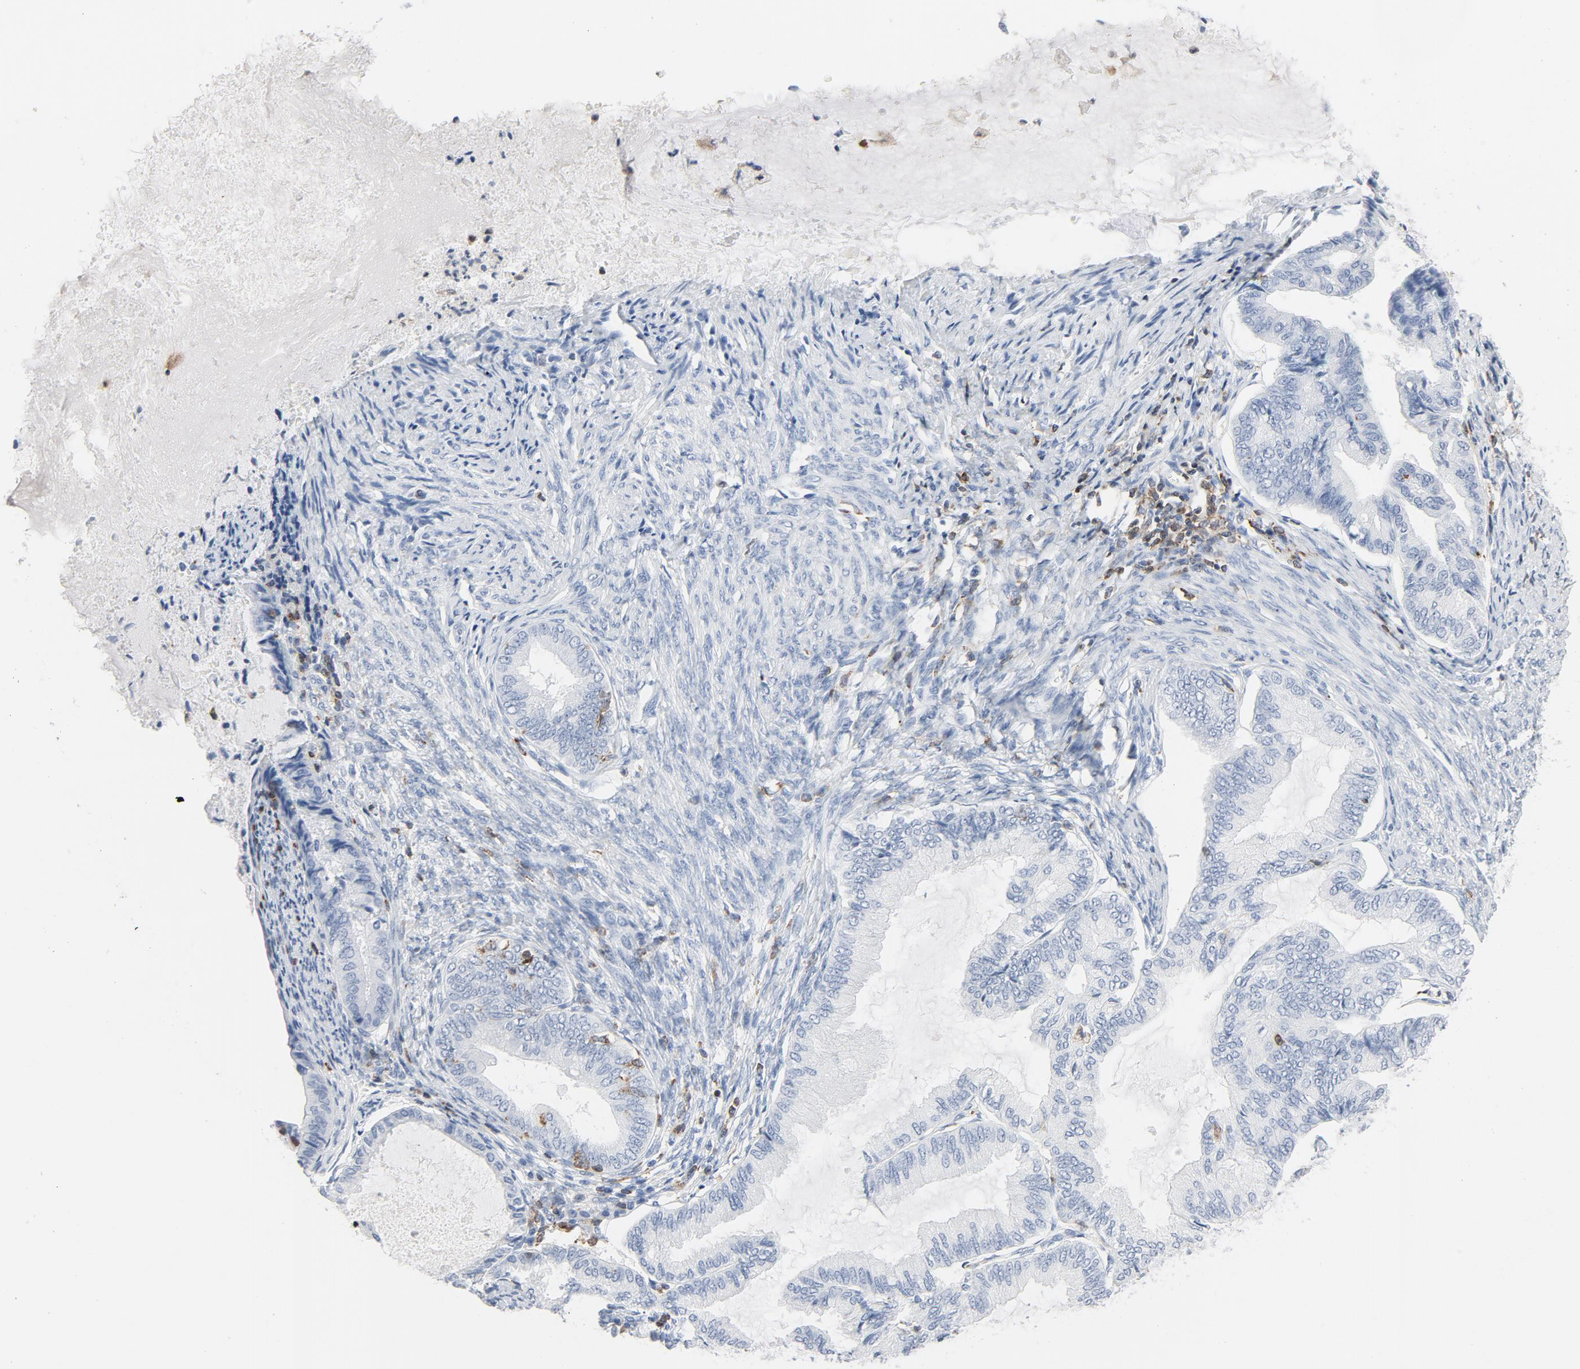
{"staining": {"intensity": "negative", "quantity": "none", "location": "none"}, "tissue": "endometrial cancer", "cell_type": "Tumor cells", "image_type": "cancer", "snomed": [{"axis": "morphology", "description": "Adenocarcinoma, NOS"}, {"axis": "topography", "description": "Endometrium"}], "caption": "Endometrial cancer (adenocarcinoma) stained for a protein using immunohistochemistry shows no positivity tumor cells.", "gene": "LCP2", "patient": {"sex": "female", "age": 86}}